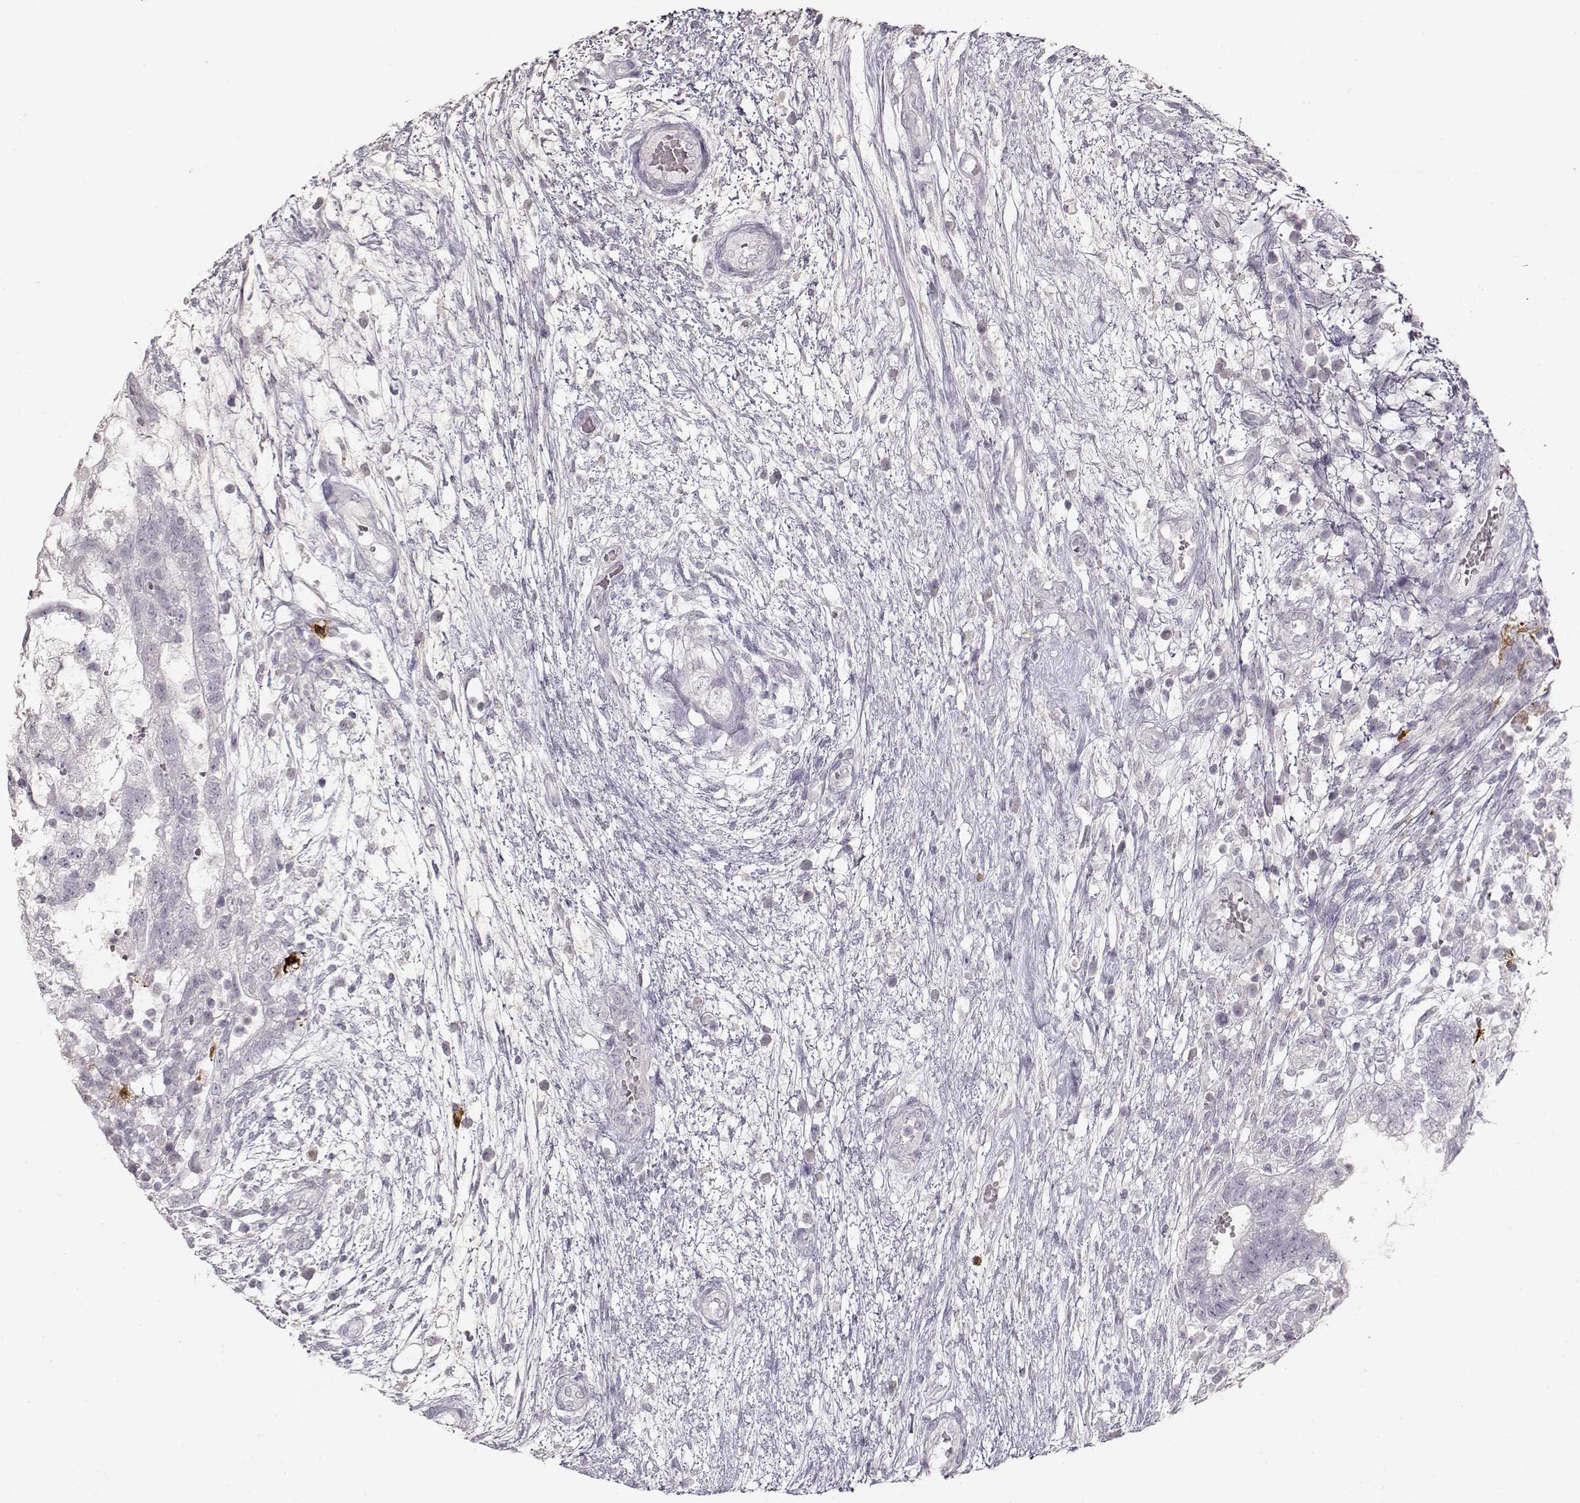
{"staining": {"intensity": "negative", "quantity": "none", "location": "none"}, "tissue": "testis cancer", "cell_type": "Tumor cells", "image_type": "cancer", "snomed": [{"axis": "morphology", "description": "Normal tissue, NOS"}, {"axis": "morphology", "description": "Carcinoma, Embryonal, NOS"}, {"axis": "topography", "description": "Testis"}, {"axis": "topography", "description": "Epididymis"}], "caption": "Immunohistochemistry (IHC) micrograph of neoplastic tissue: human testis cancer stained with DAB displays no significant protein staining in tumor cells.", "gene": "S100B", "patient": {"sex": "male", "age": 32}}